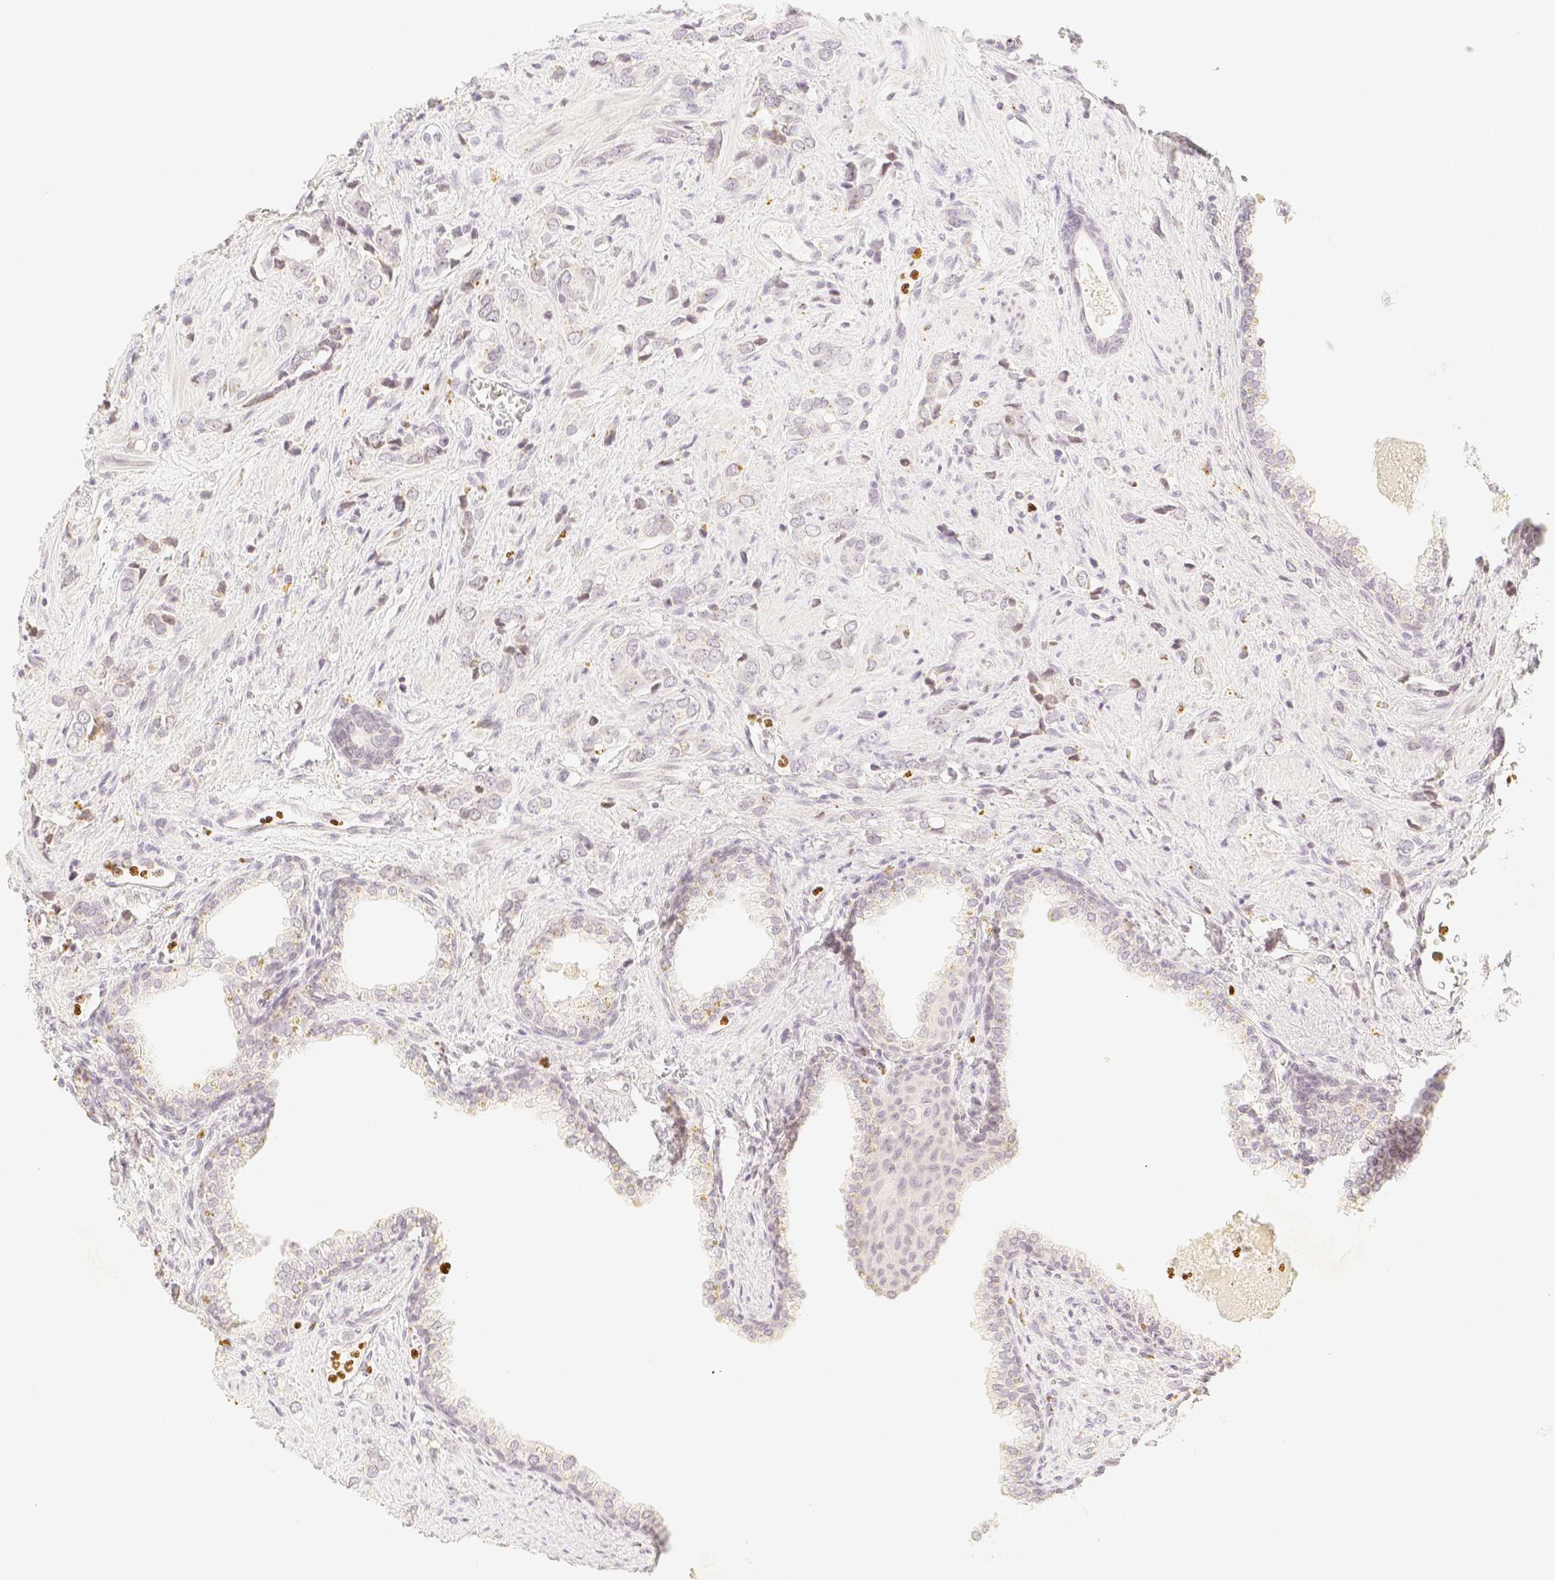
{"staining": {"intensity": "negative", "quantity": "none", "location": "none"}, "tissue": "prostate cancer", "cell_type": "Tumor cells", "image_type": "cancer", "snomed": [{"axis": "morphology", "description": "Adenocarcinoma, High grade"}, {"axis": "topography", "description": "Prostate"}], "caption": "This is an immunohistochemistry (IHC) micrograph of prostate cancer. There is no expression in tumor cells.", "gene": "PADI4", "patient": {"sex": "male", "age": 64}}